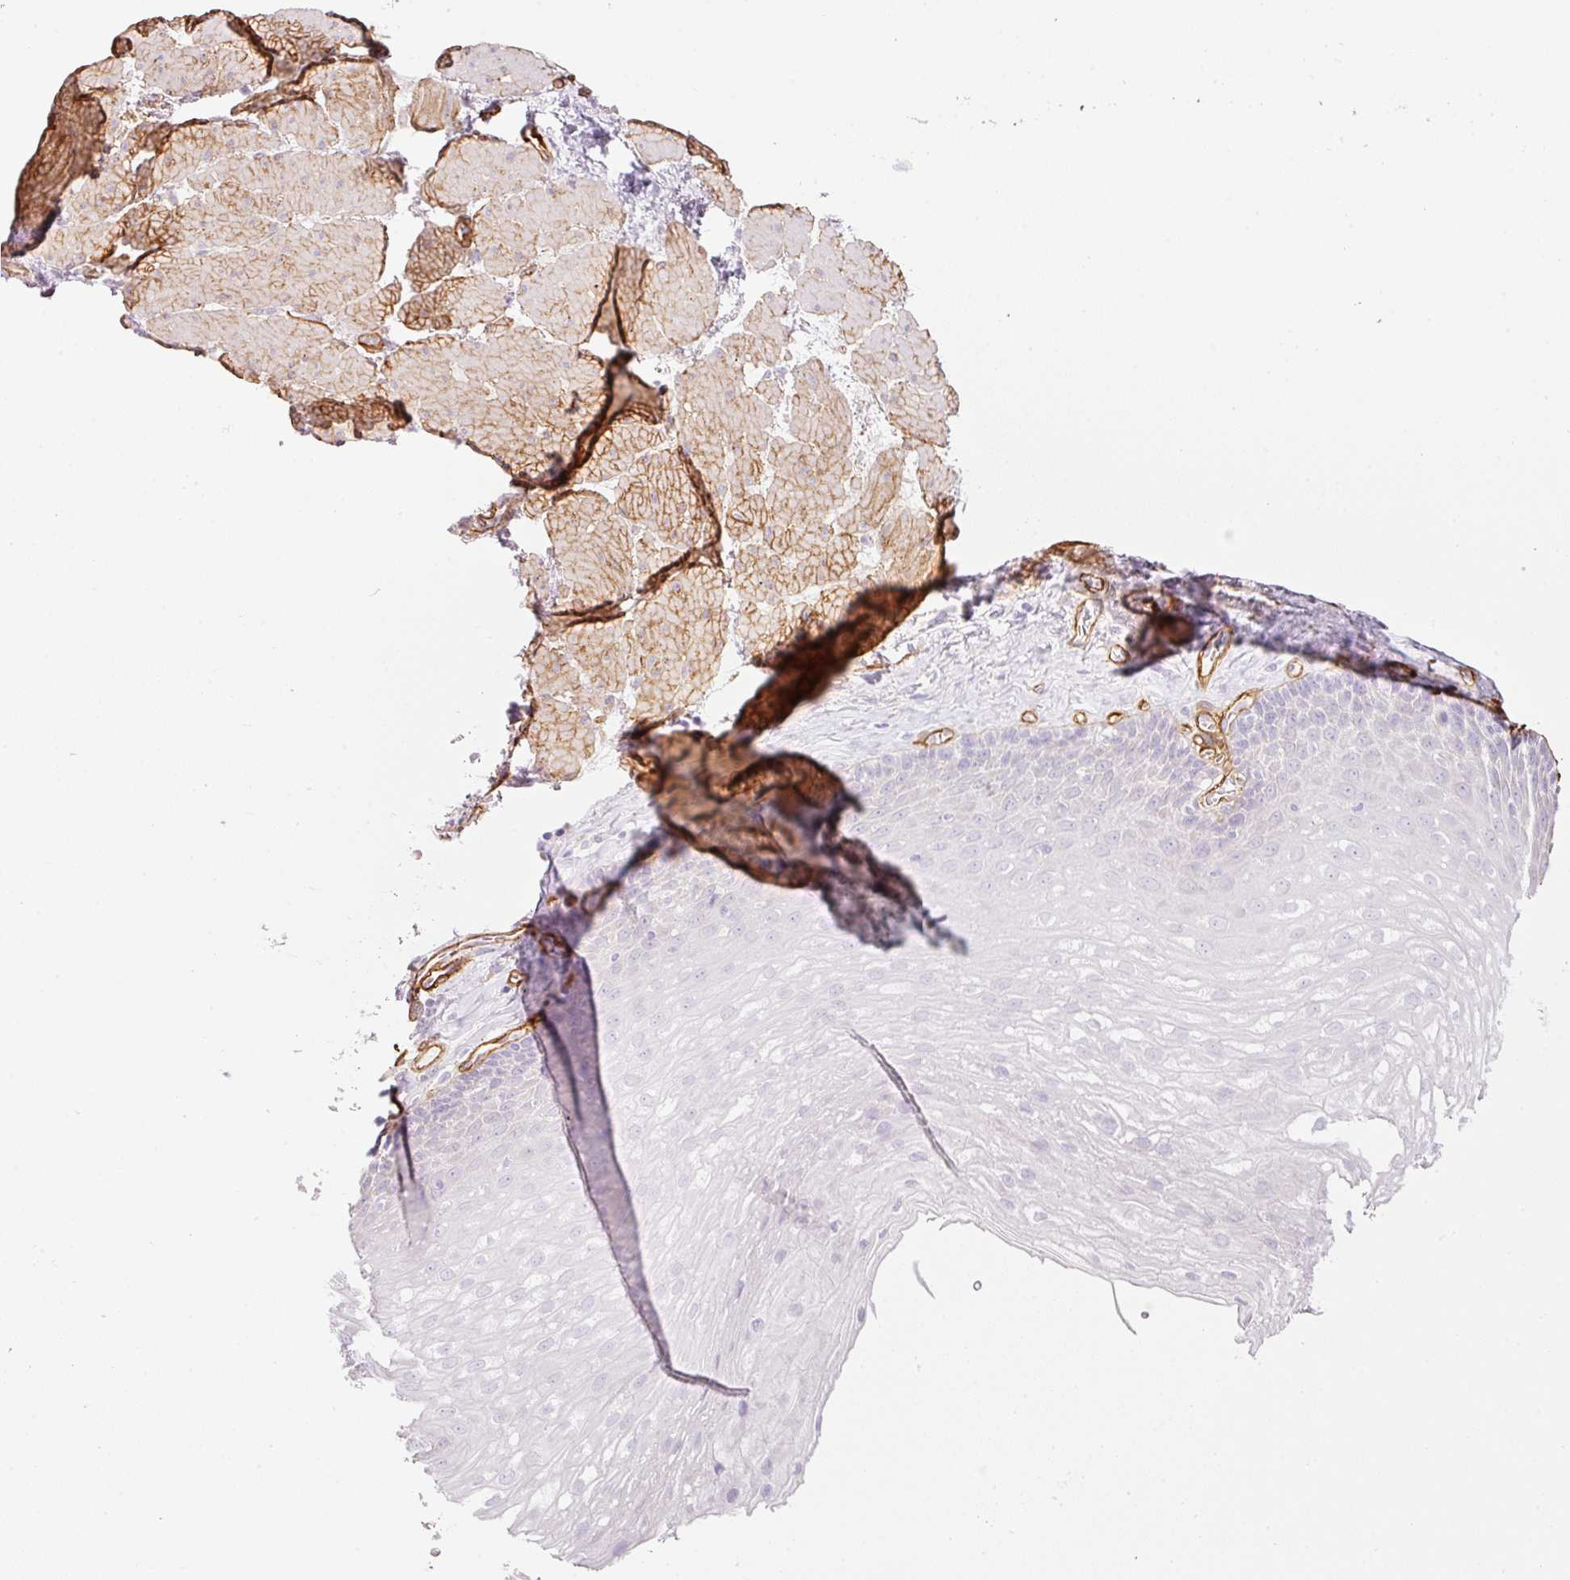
{"staining": {"intensity": "negative", "quantity": "none", "location": "none"}, "tissue": "esophagus", "cell_type": "Squamous epithelial cells", "image_type": "normal", "snomed": [{"axis": "morphology", "description": "Normal tissue, NOS"}, {"axis": "topography", "description": "Esophagus"}], "caption": "The histopathology image shows no significant expression in squamous epithelial cells of esophagus.", "gene": "LOXL4", "patient": {"sex": "female", "age": 66}}